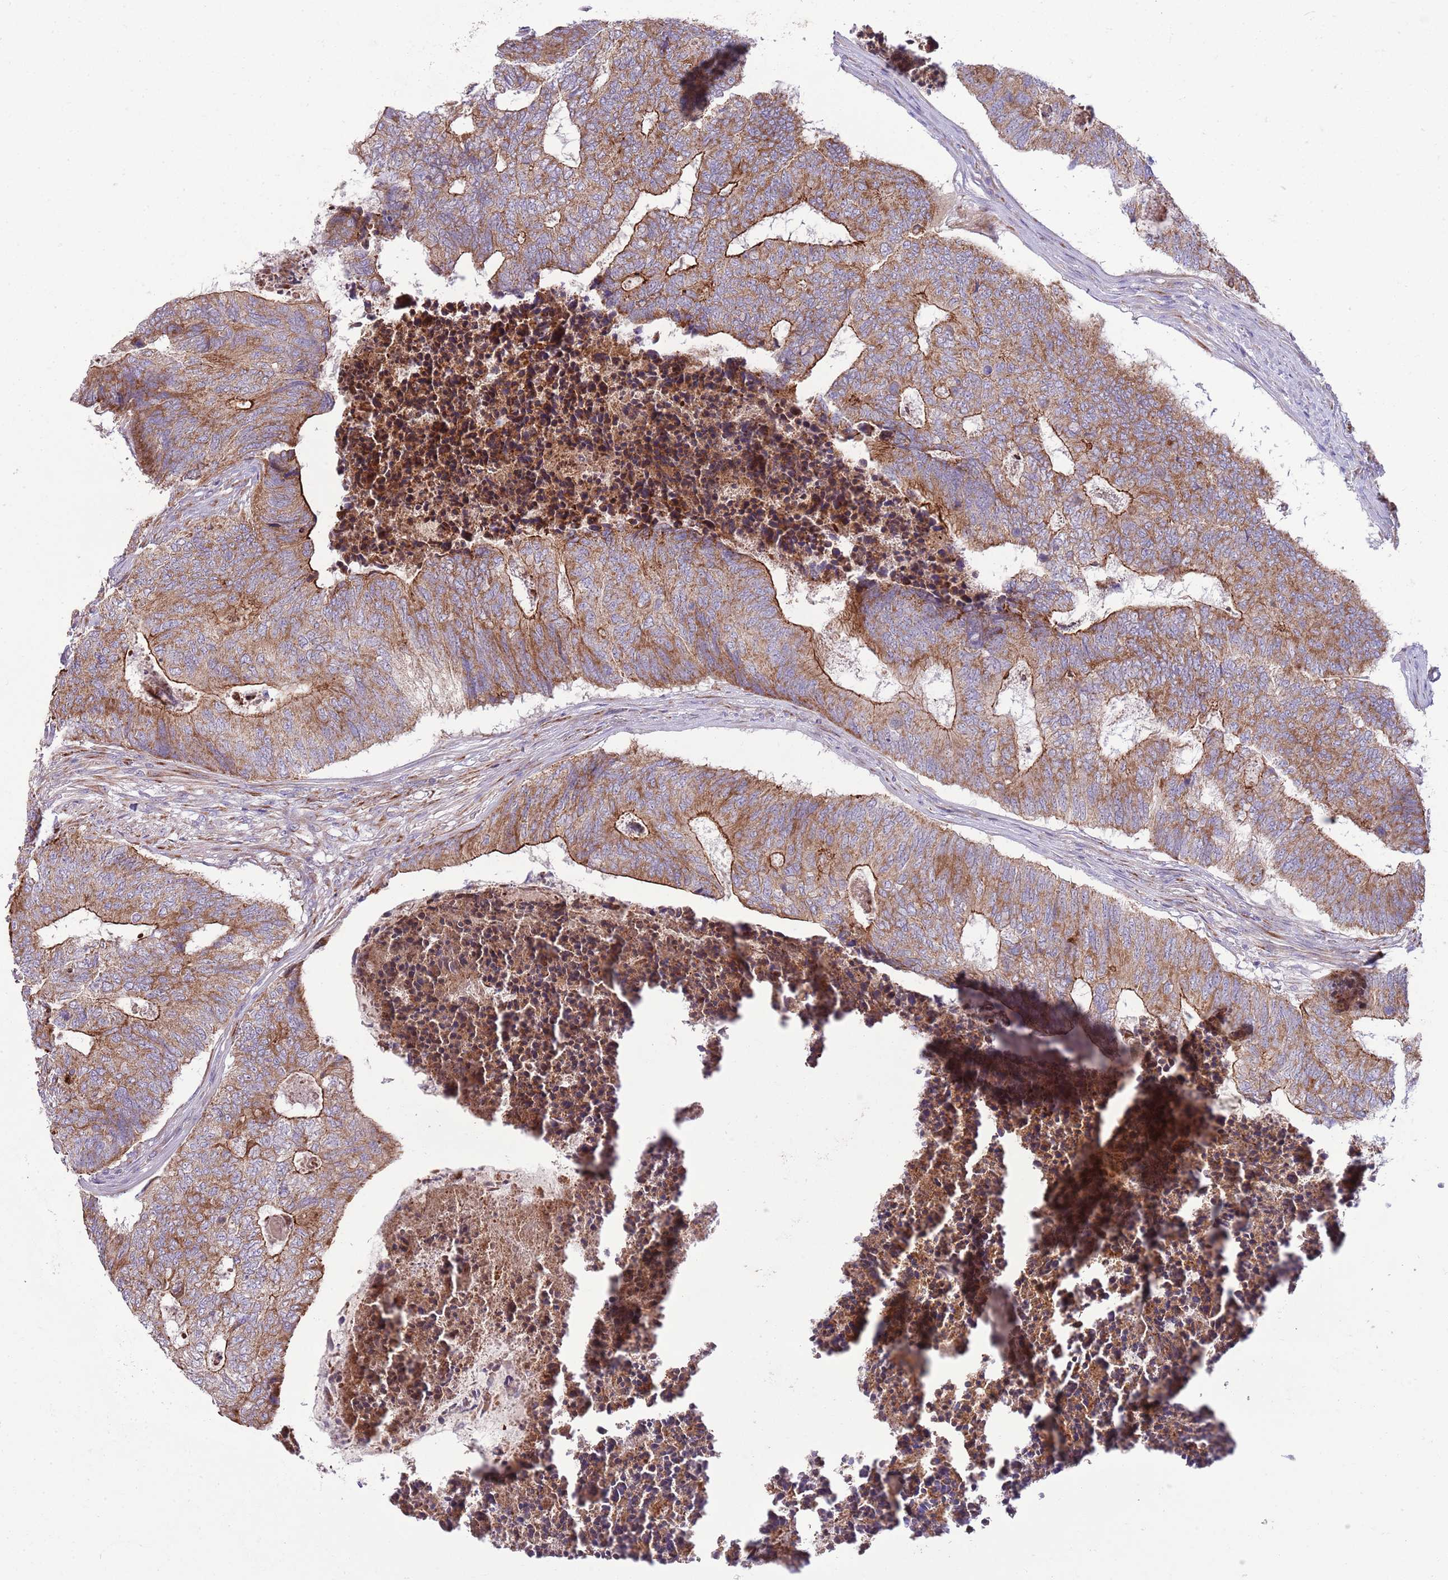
{"staining": {"intensity": "moderate", "quantity": ">75%", "location": "cytoplasmic/membranous"}, "tissue": "colorectal cancer", "cell_type": "Tumor cells", "image_type": "cancer", "snomed": [{"axis": "morphology", "description": "Adenocarcinoma, NOS"}, {"axis": "topography", "description": "Colon"}], "caption": "Protein staining shows moderate cytoplasmic/membranous expression in approximately >75% of tumor cells in colorectal cancer.", "gene": "TOMM5", "patient": {"sex": "female", "age": 67}}